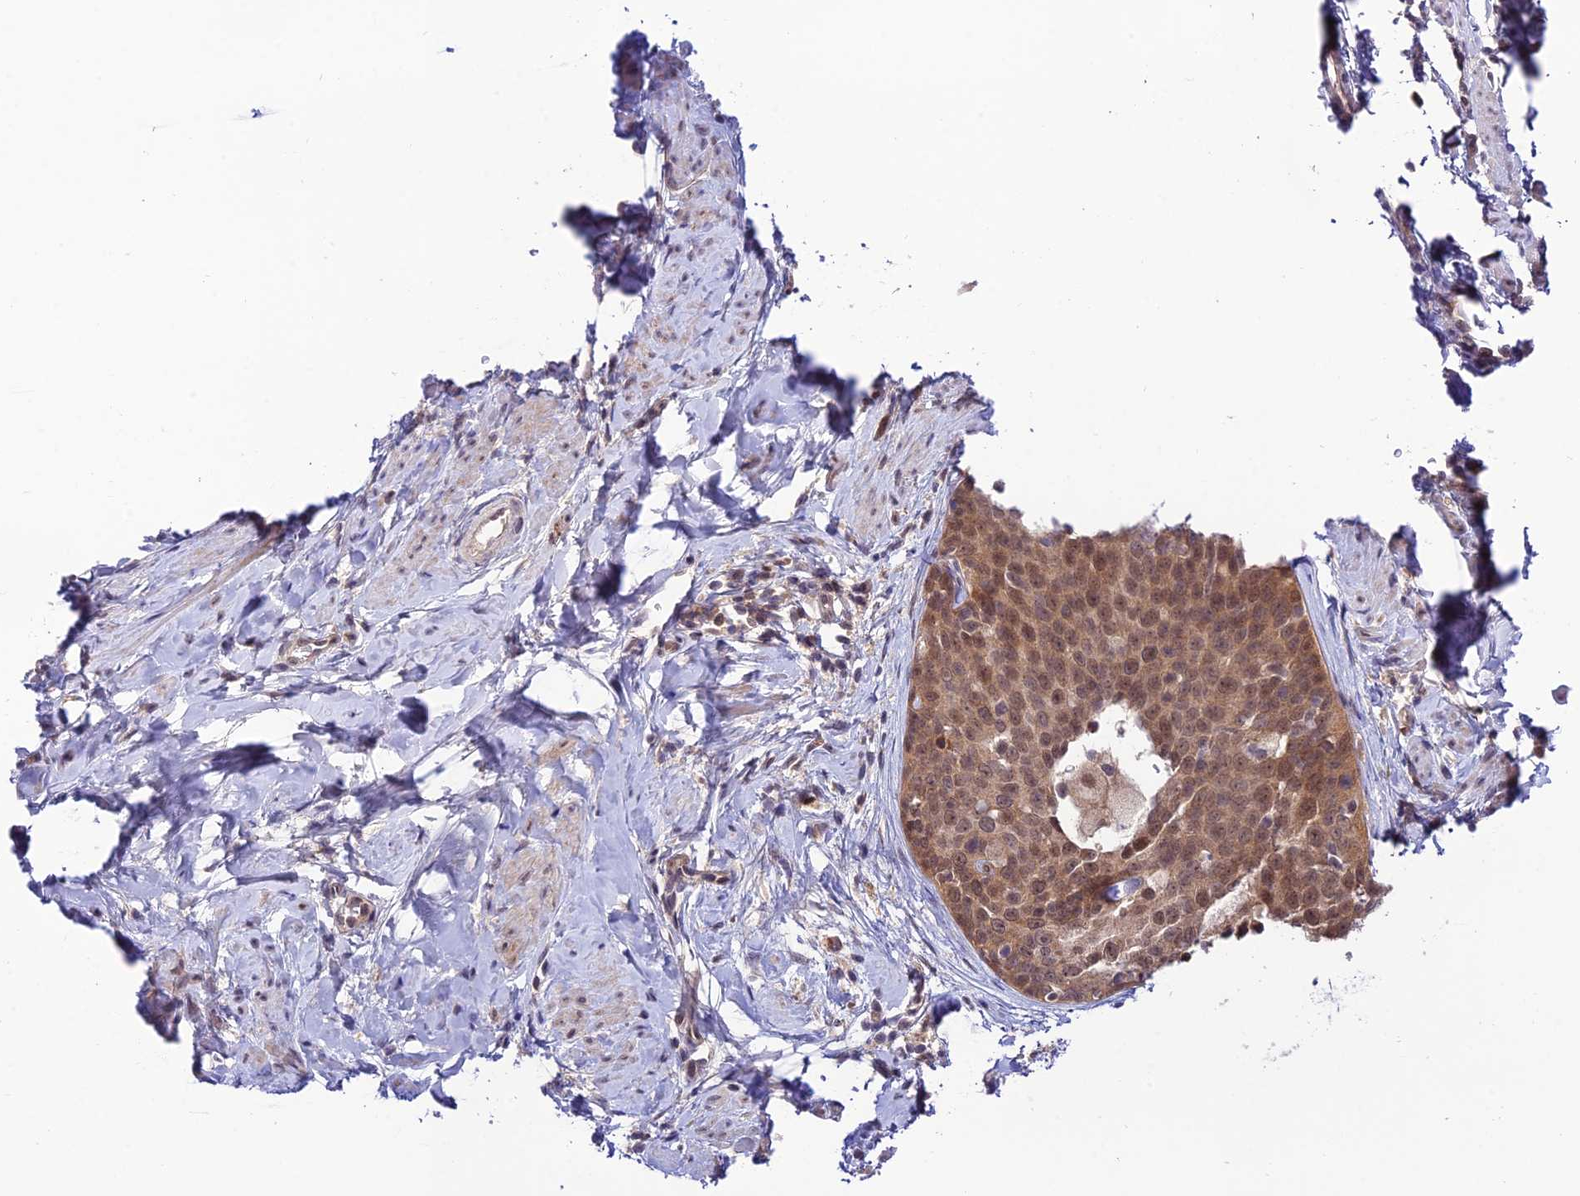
{"staining": {"intensity": "moderate", "quantity": ">75%", "location": "cytoplasmic/membranous,nuclear"}, "tissue": "cervical cancer", "cell_type": "Tumor cells", "image_type": "cancer", "snomed": [{"axis": "morphology", "description": "Squamous cell carcinoma, NOS"}, {"axis": "topography", "description": "Cervix"}], "caption": "DAB immunohistochemical staining of human cervical cancer demonstrates moderate cytoplasmic/membranous and nuclear protein staining in approximately >75% of tumor cells.", "gene": "TRIM40", "patient": {"sex": "female", "age": 50}}